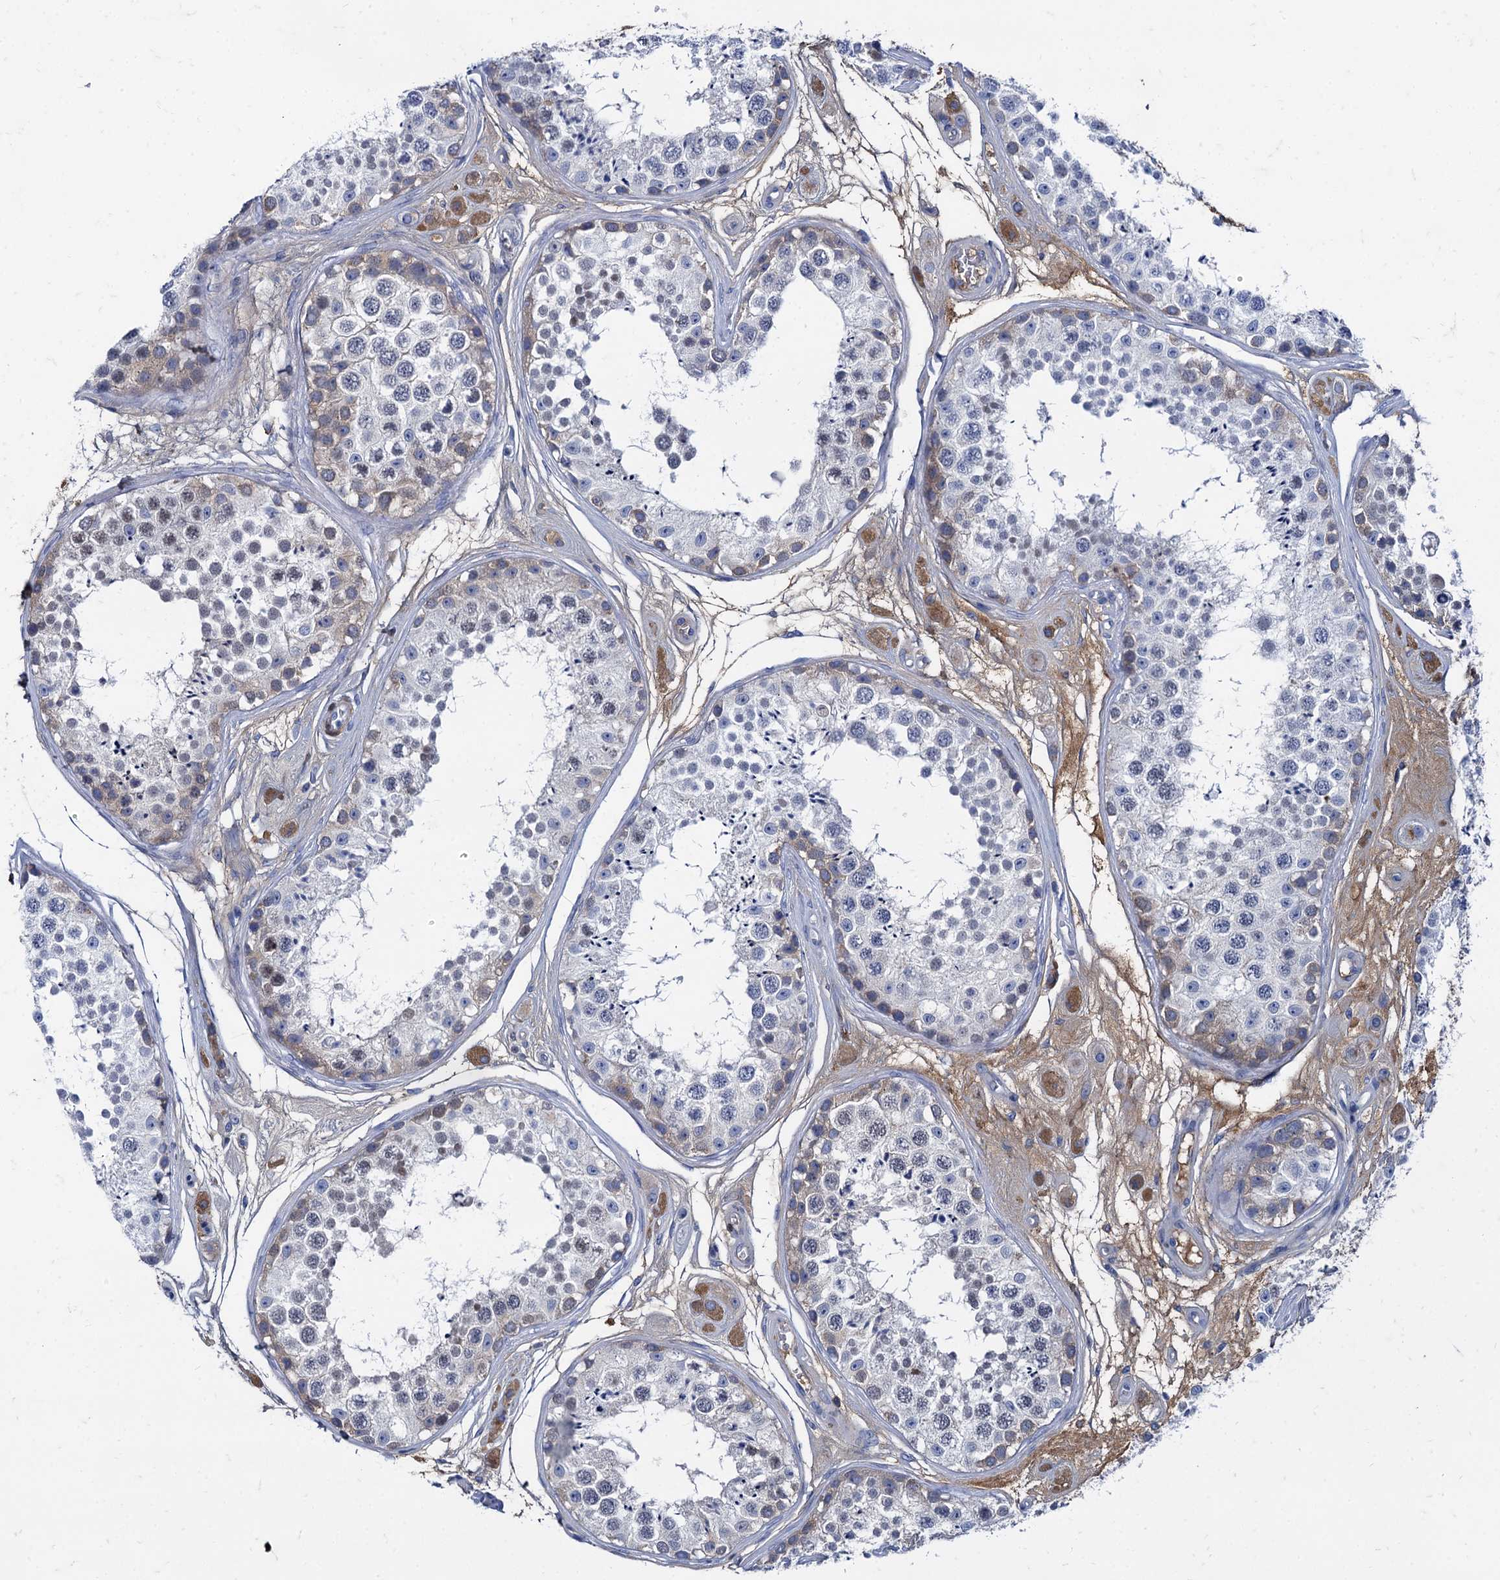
{"staining": {"intensity": "negative", "quantity": "none", "location": "none"}, "tissue": "testis", "cell_type": "Cells in seminiferous ducts", "image_type": "normal", "snomed": [{"axis": "morphology", "description": "Normal tissue, NOS"}, {"axis": "topography", "description": "Testis"}], "caption": "Human testis stained for a protein using IHC shows no staining in cells in seminiferous ducts.", "gene": "TMEM72", "patient": {"sex": "male", "age": 25}}